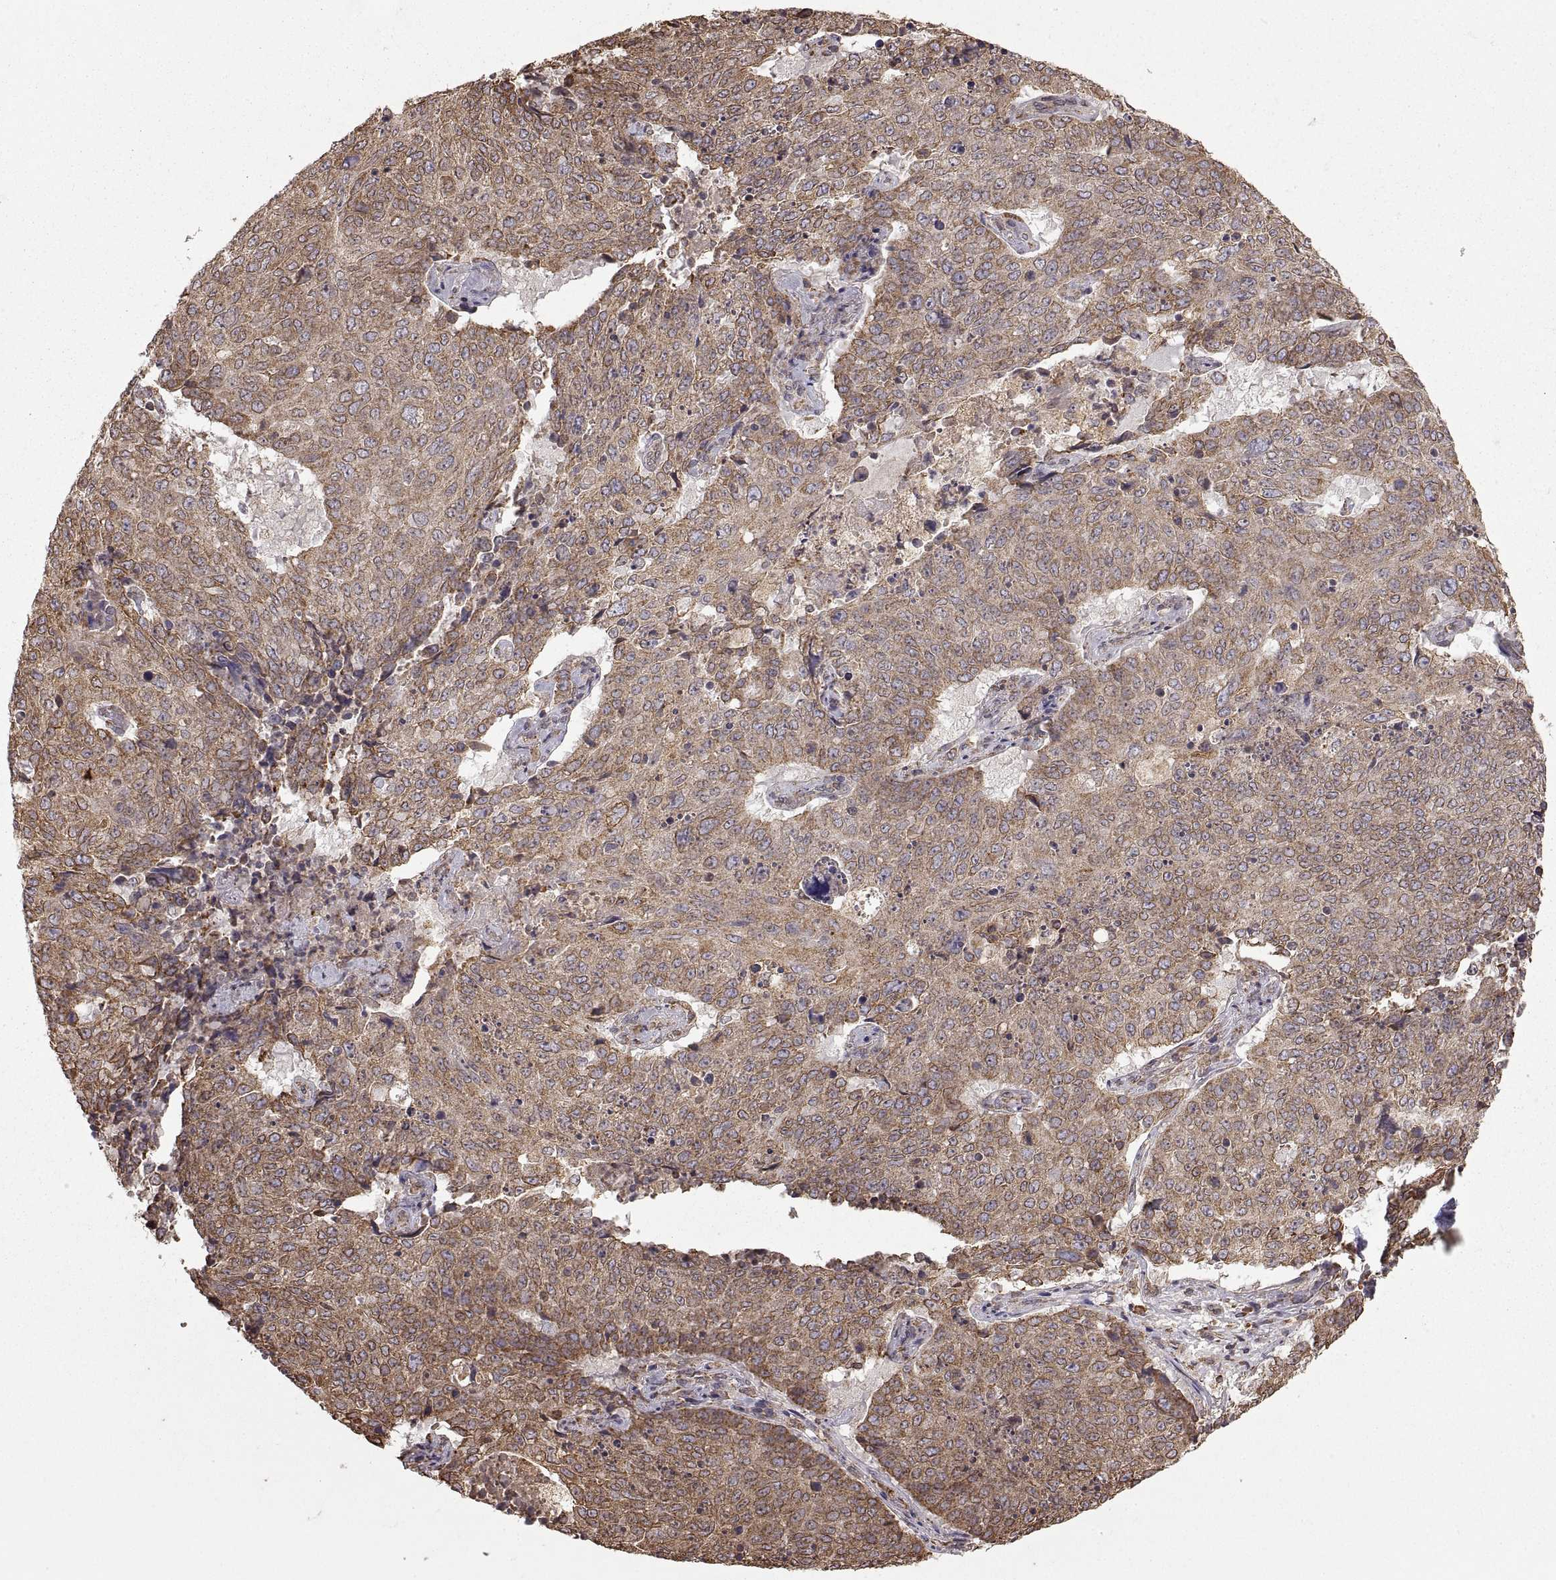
{"staining": {"intensity": "weak", "quantity": "25%-75%", "location": "cytoplasmic/membranous"}, "tissue": "lung cancer", "cell_type": "Tumor cells", "image_type": "cancer", "snomed": [{"axis": "morphology", "description": "Normal tissue, NOS"}, {"axis": "morphology", "description": "Squamous cell carcinoma, NOS"}, {"axis": "topography", "description": "Bronchus"}, {"axis": "topography", "description": "Lung"}], "caption": "The image demonstrates staining of lung squamous cell carcinoma, revealing weak cytoplasmic/membranous protein expression (brown color) within tumor cells.", "gene": "PDIA3", "patient": {"sex": "male", "age": 64}}